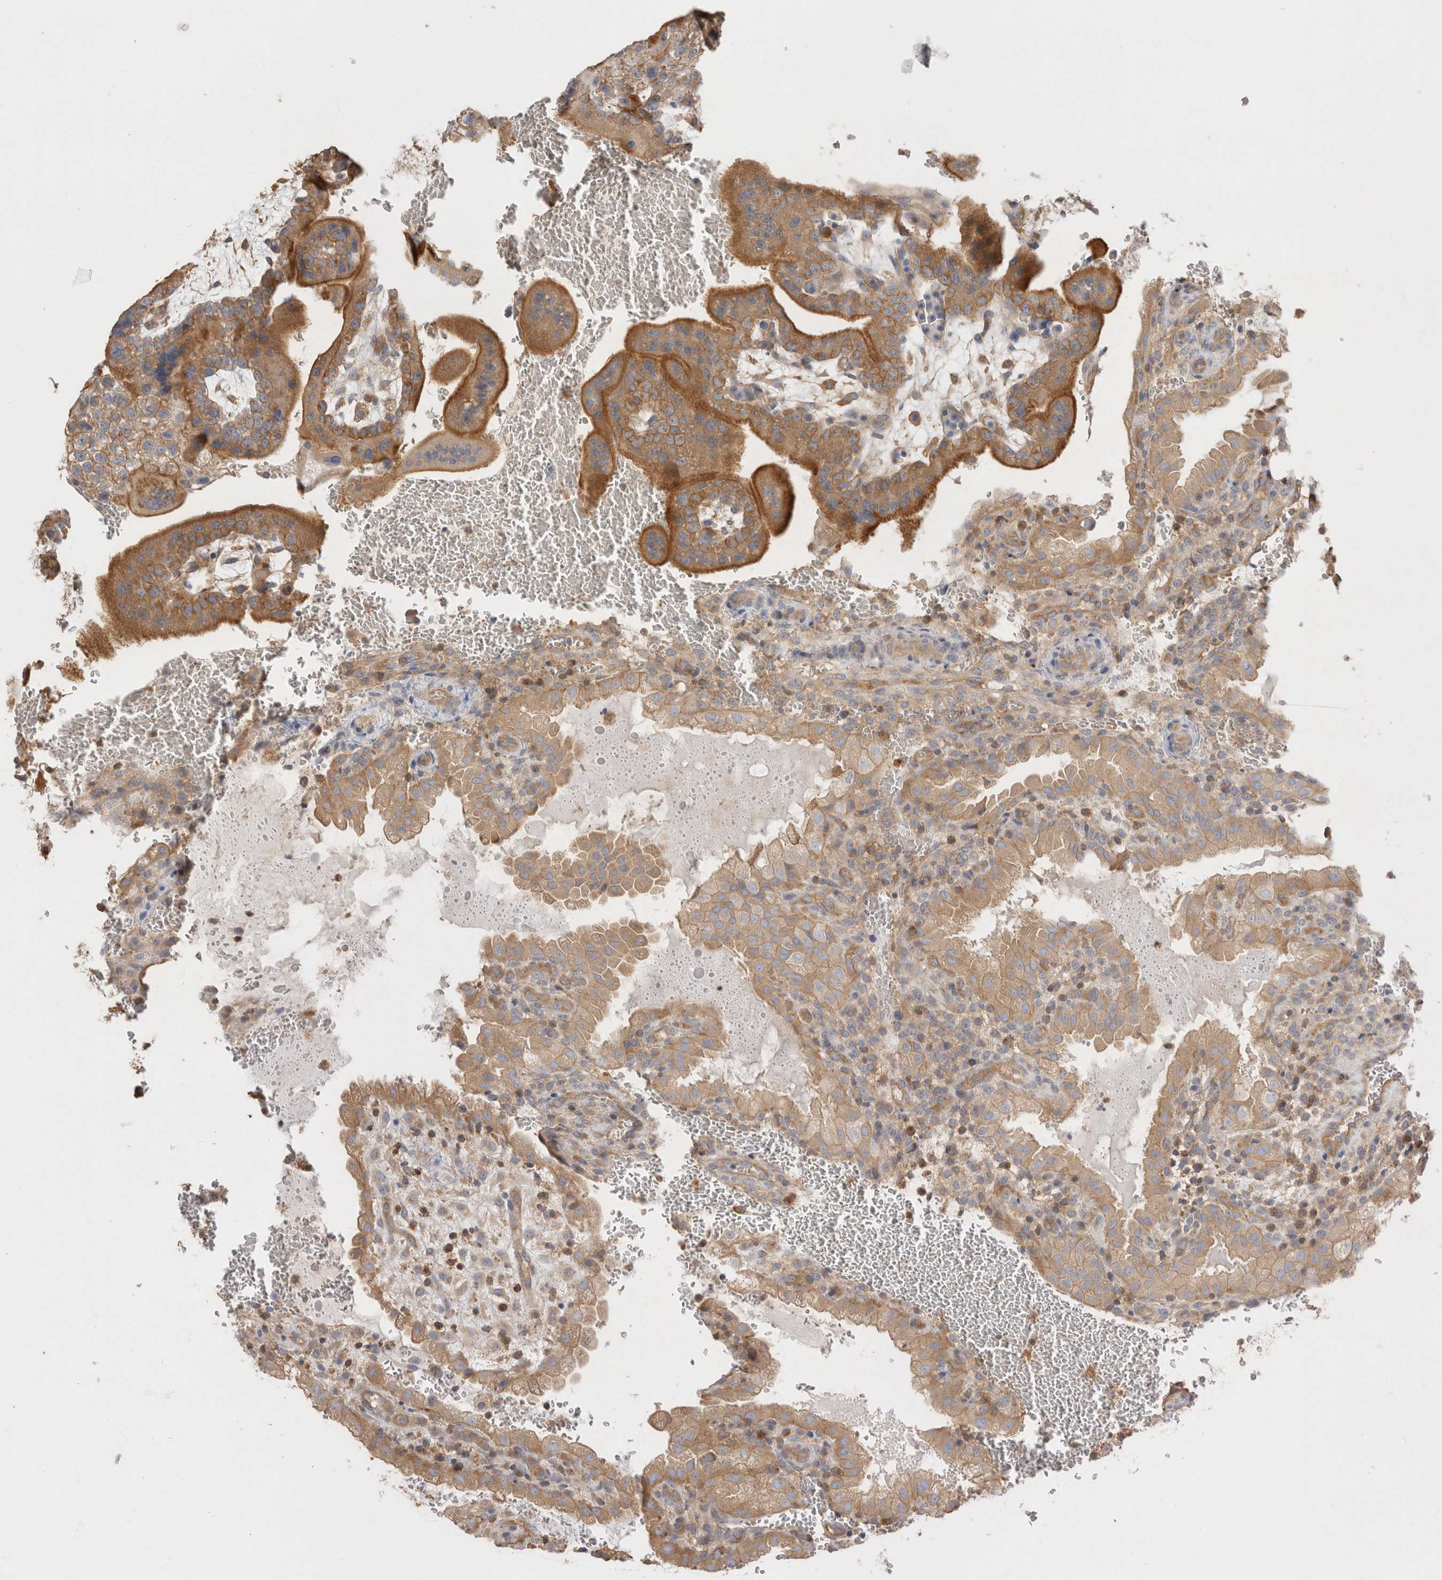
{"staining": {"intensity": "moderate", "quantity": ">75%", "location": "cytoplasmic/membranous"}, "tissue": "placenta", "cell_type": "Trophoblastic cells", "image_type": "normal", "snomed": [{"axis": "morphology", "description": "Normal tissue, NOS"}, {"axis": "topography", "description": "Placenta"}], "caption": "Protein staining of unremarkable placenta demonstrates moderate cytoplasmic/membranous expression in approximately >75% of trophoblastic cells. (Stains: DAB in brown, nuclei in blue, Microscopy: brightfield microscopy at high magnification).", "gene": "CHMP6", "patient": {"sex": "female", "age": 35}}